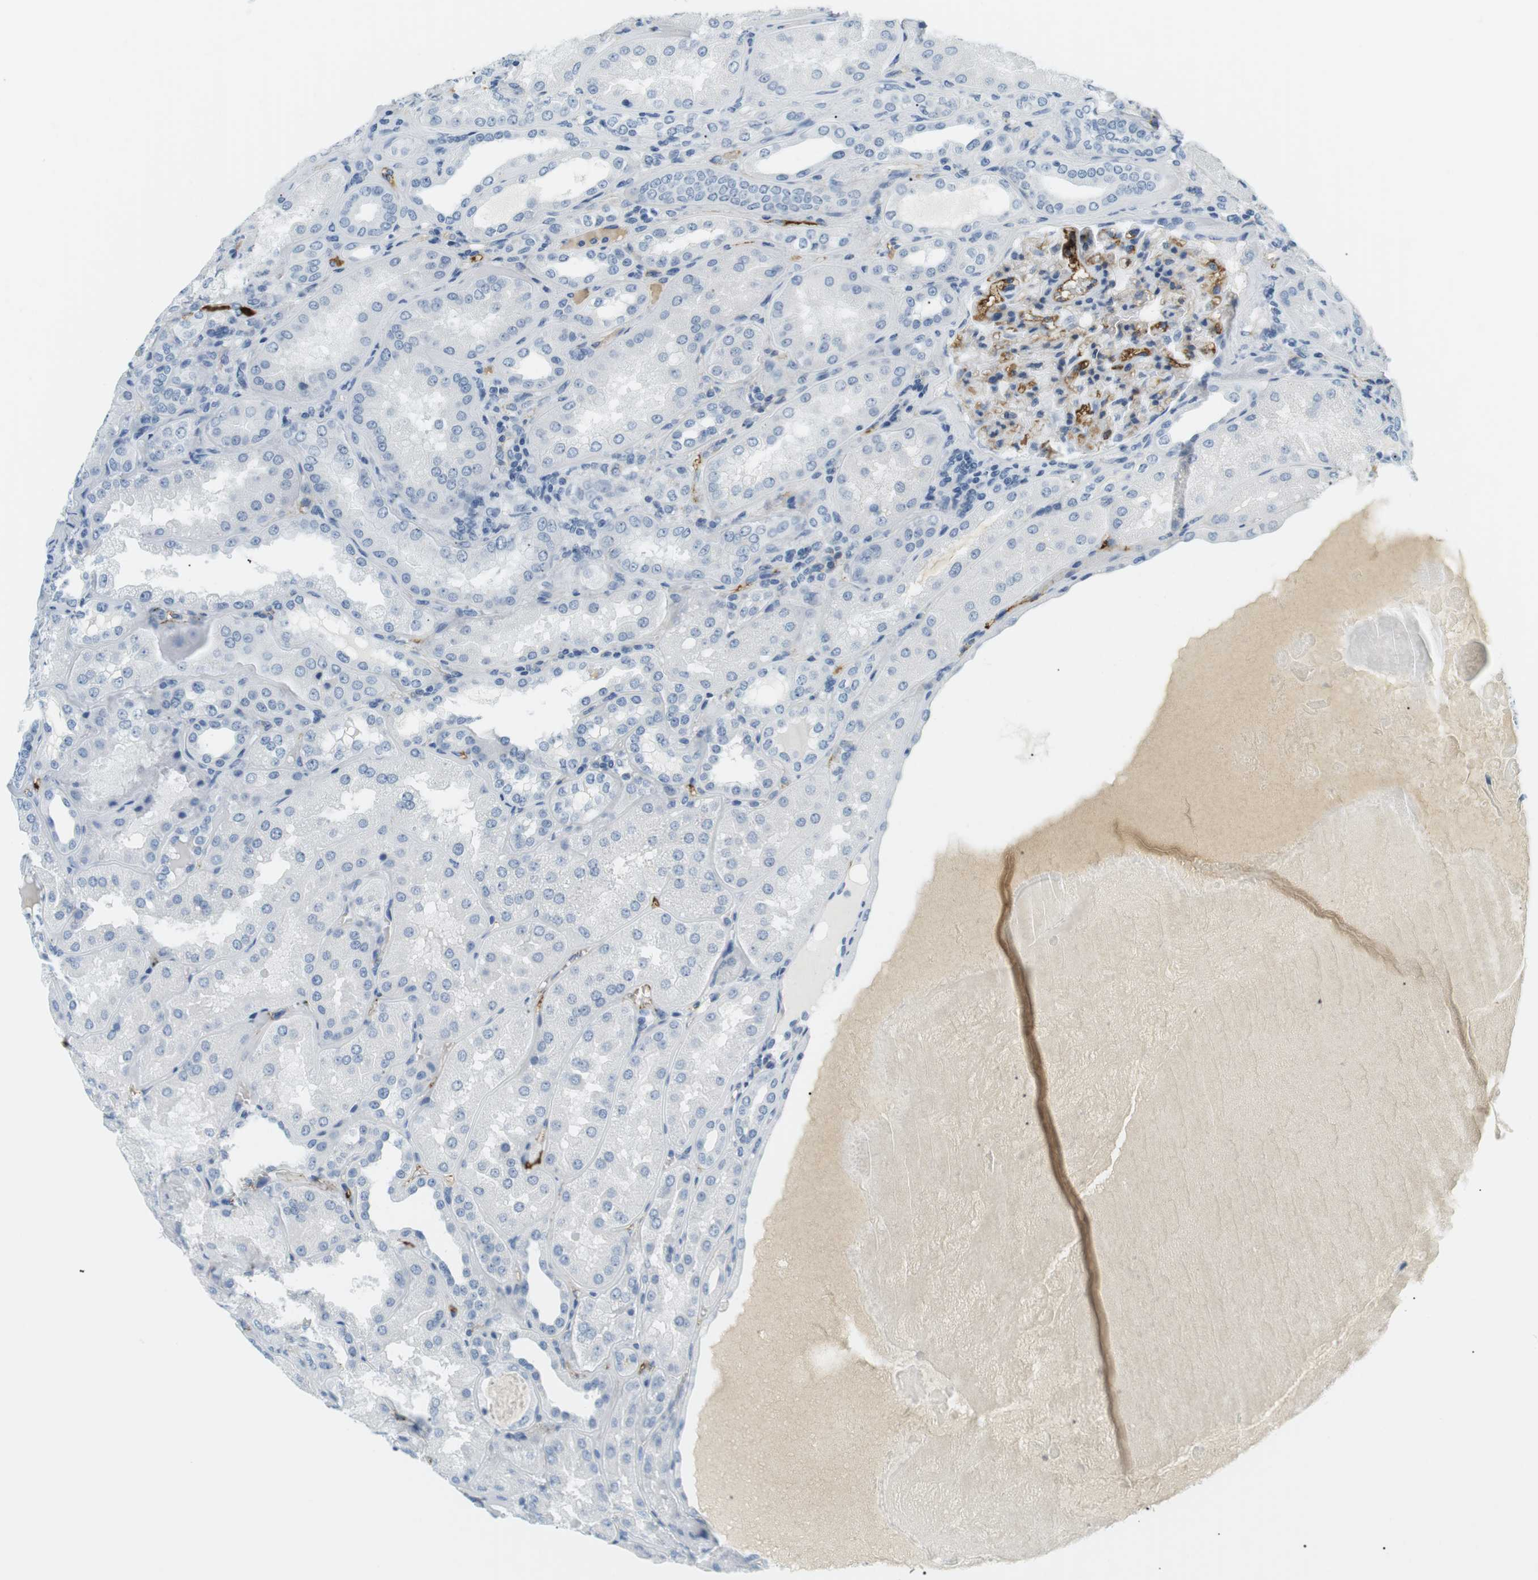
{"staining": {"intensity": "negative", "quantity": "none", "location": "none"}, "tissue": "kidney", "cell_type": "Cells in glomeruli", "image_type": "normal", "snomed": [{"axis": "morphology", "description": "Normal tissue, NOS"}, {"axis": "topography", "description": "Kidney"}], "caption": "Histopathology image shows no significant protein expression in cells in glomeruli of normal kidney.", "gene": "APOB", "patient": {"sex": "female", "age": 56}}